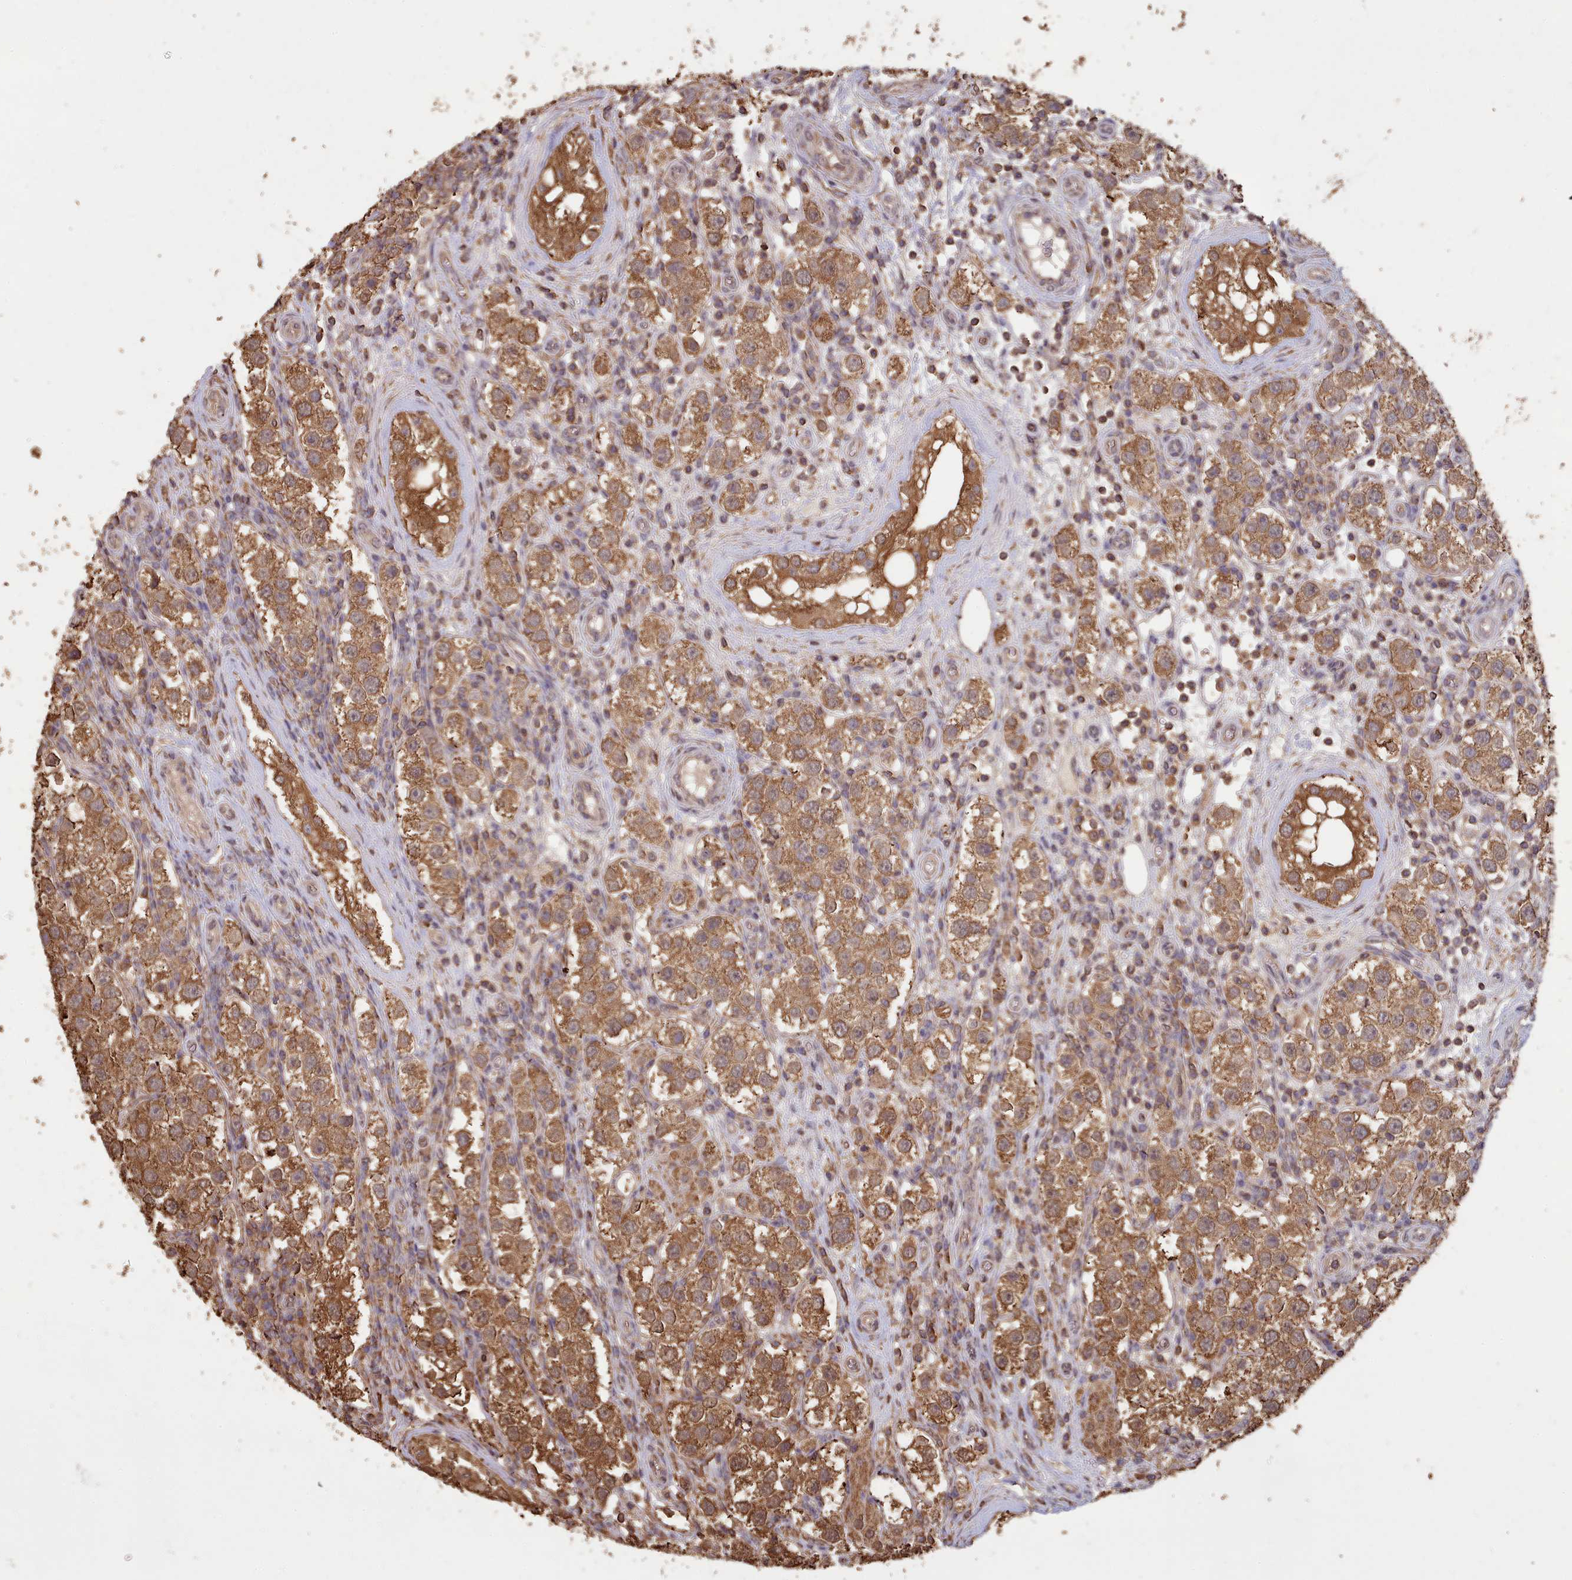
{"staining": {"intensity": "moderate", "quantity": ">75%", "location": "cytoplasmic/membranous"}, "tissue": "testis cancer", "cell_type": "Tumor cells", "image_type": "cancer", "snomed": [{"axis": "morphology", "description": "Seminoma, NOS"}, {"axis": "topography", "description": "Testis"}], "caption": "DAB (3,3'-diaminobenzidine) immunohistochemical staining of human testis cancer exhibits moderate cytoplasmic/membranous protein staining in about >75% of tumor cells.", "gene": "METRN", "patient": {"sex": "male", "age": 37}}